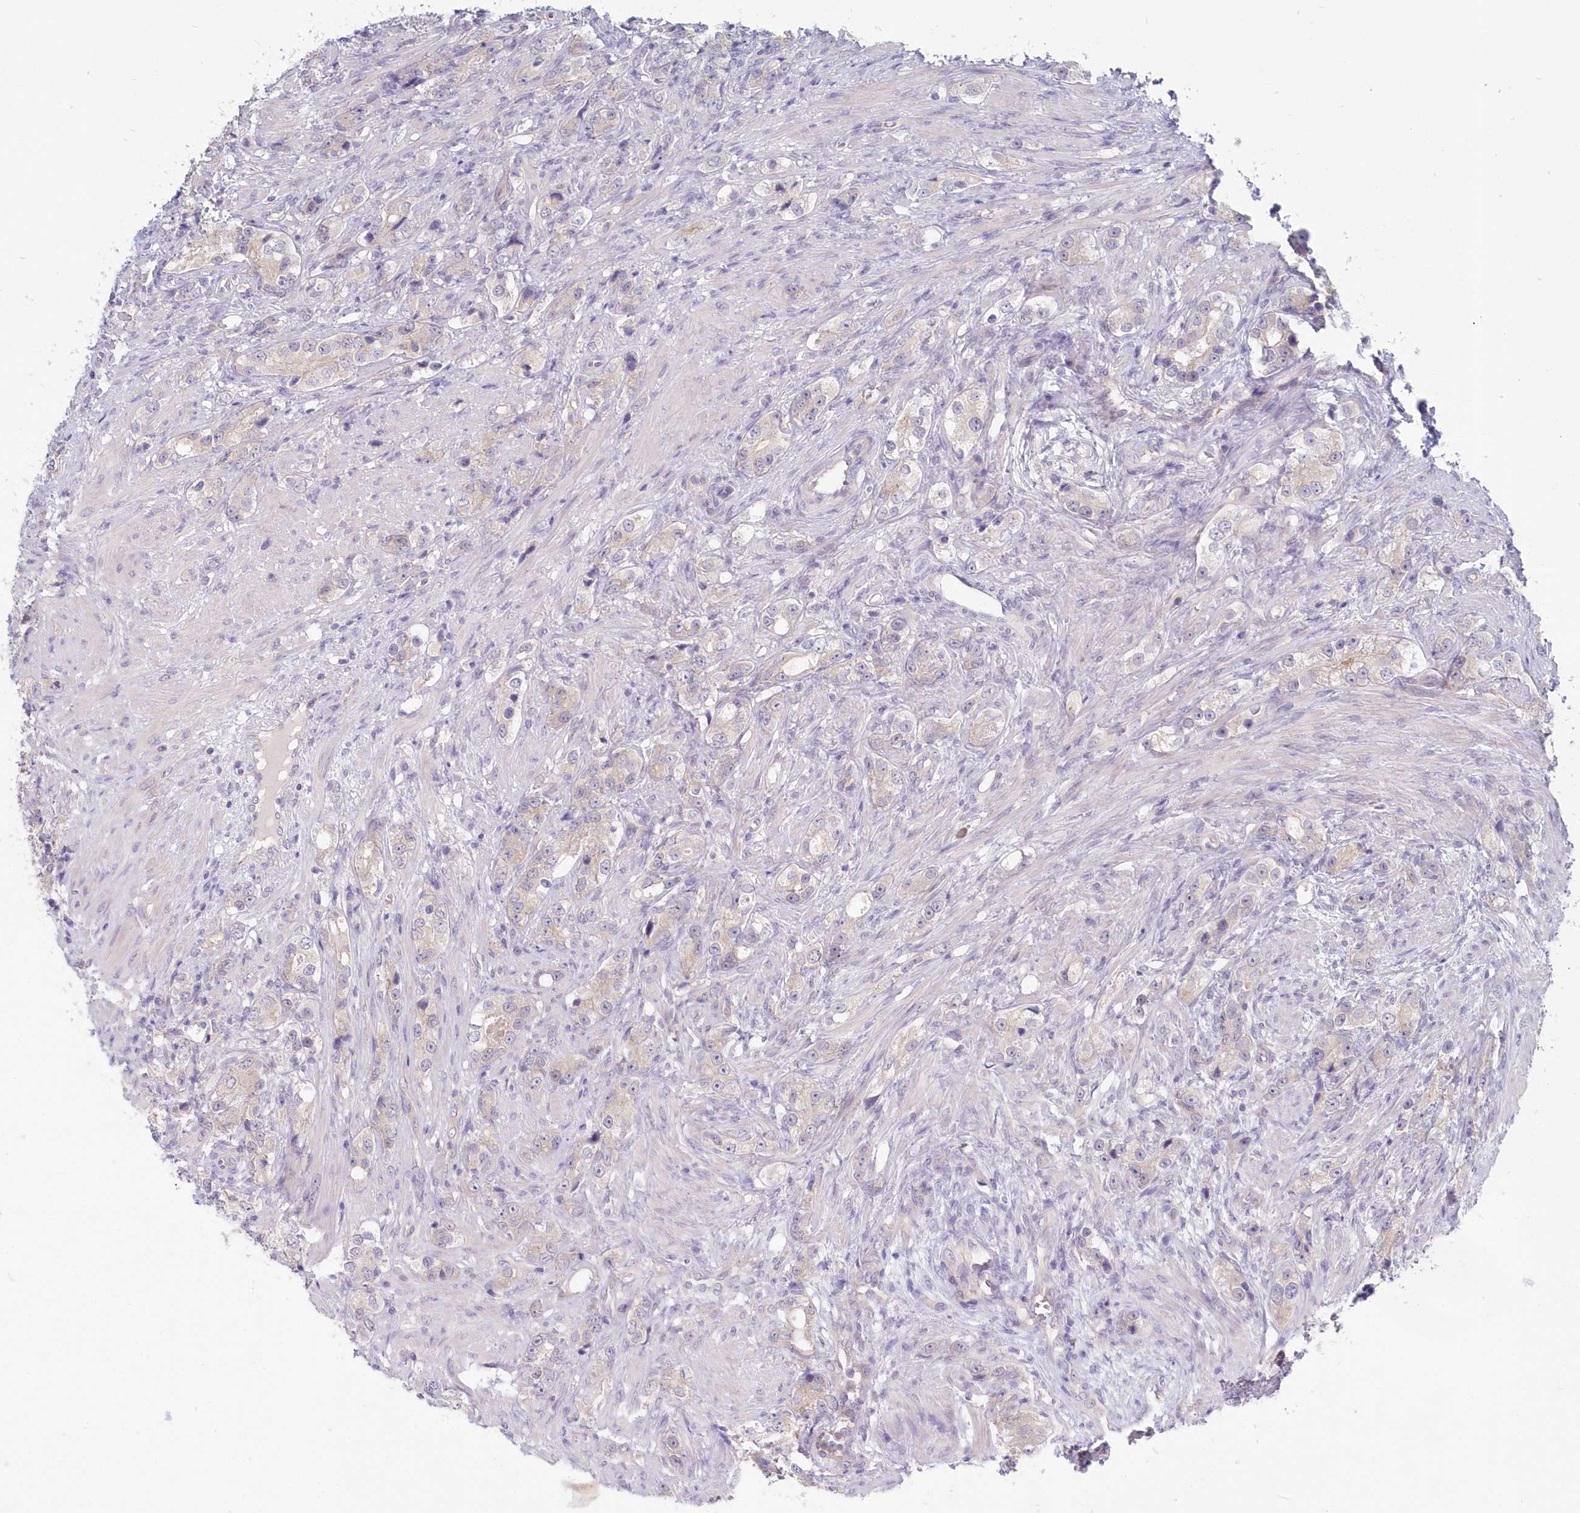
{"staining": {"intensity": "negative", "quantity": "none", "location": "none"}, "tissue": "prostate cancer", "cell_type": "Tumor cells", "image_type": "cancer", "snomed": [{"axis": "morphology", "description": "Adenocarcinoma, High grade"}, {"axis": "topography", "description": "Prostate"}], "caption": "This micrograph is of prostate cancer (adenocarcinoma (high-grade)) stained with immunohistochemistry (IHC) to label a protein in brown with the nuclei are counter-stained blue. There is no staining in tumor cells.", "gene": "KATNA1", "patient": {"sex": "male", "age": 63}}